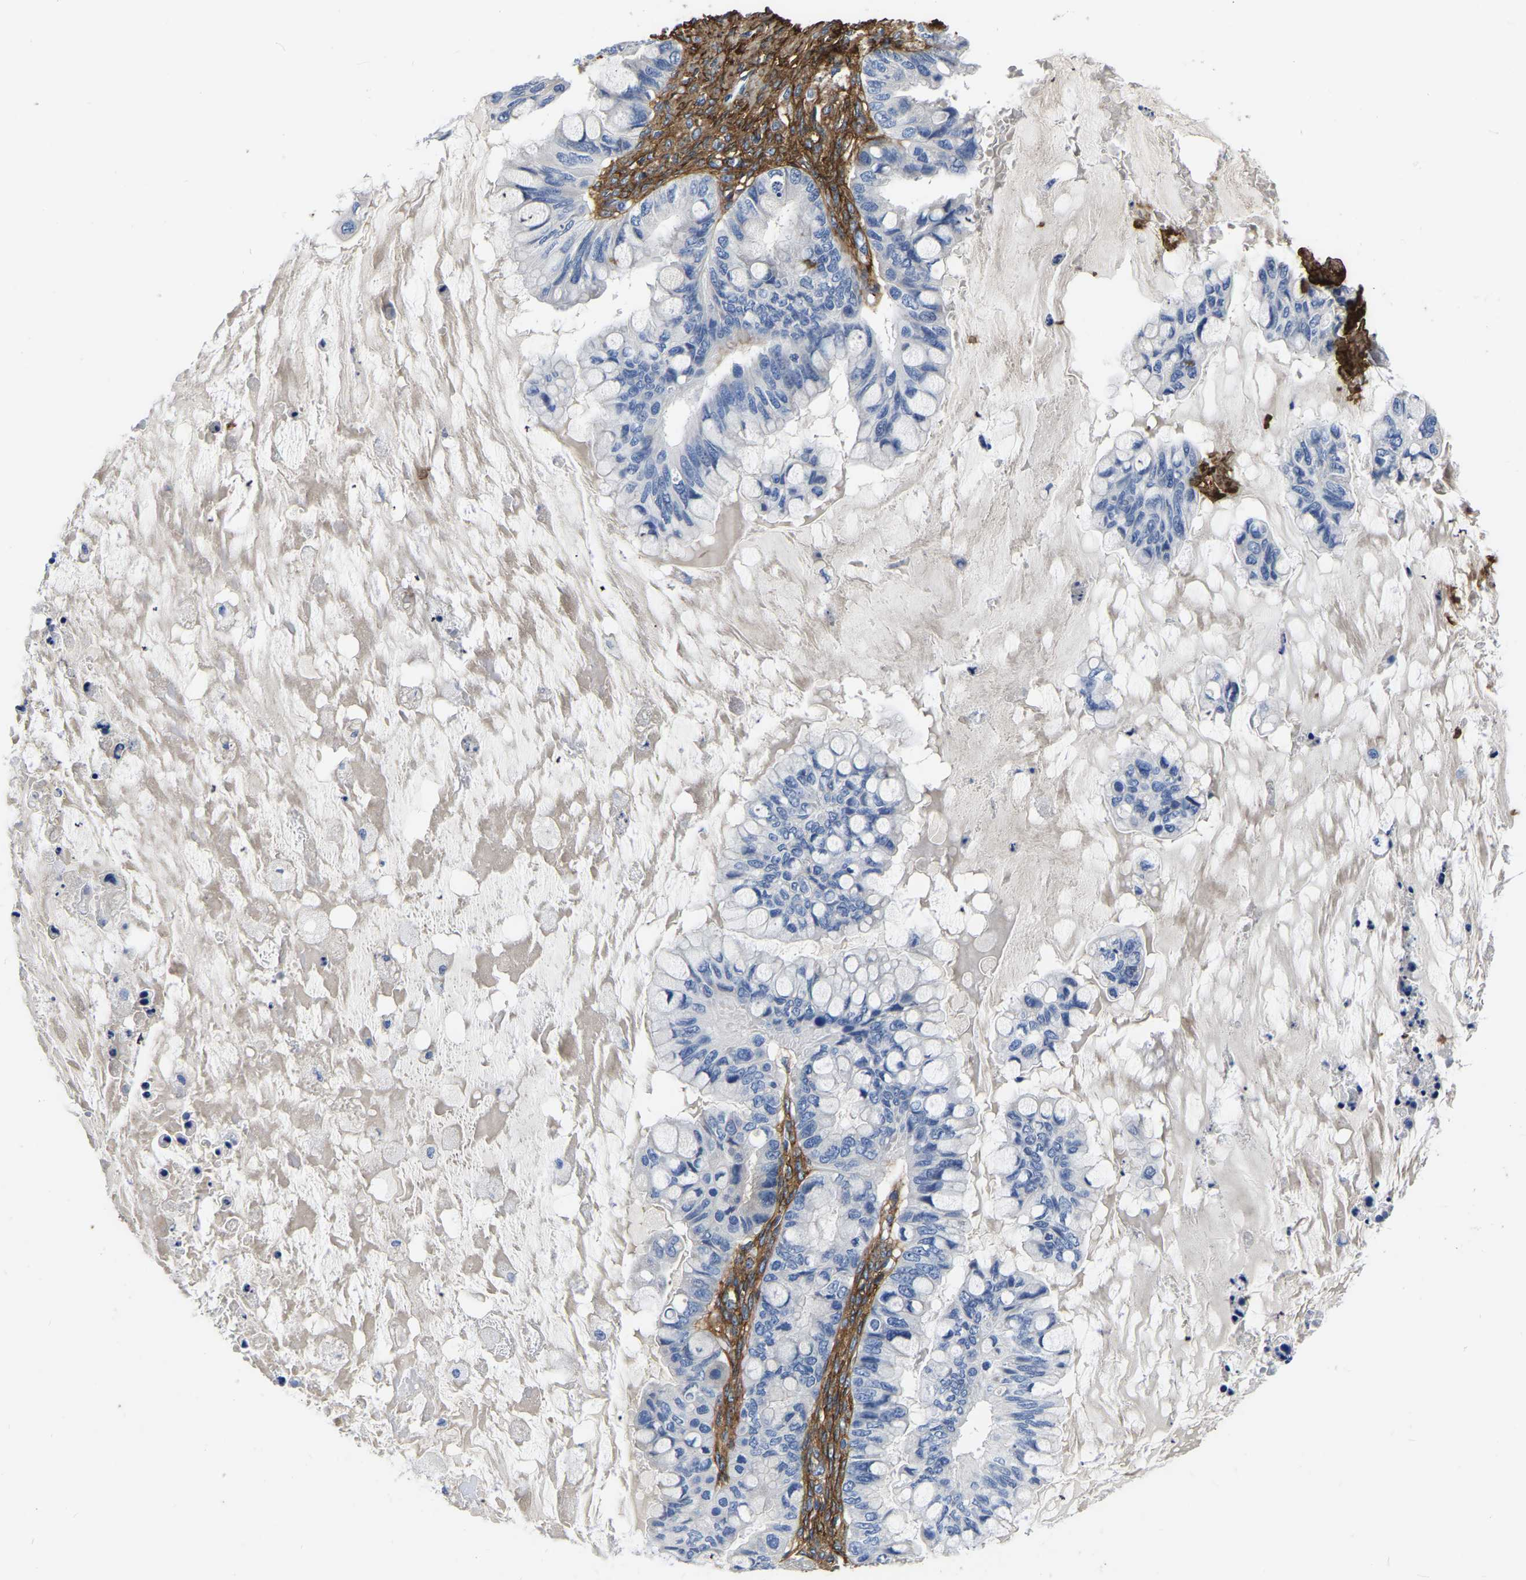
{"staining": {"intensity": "negative", "quantity": "none", "location": "none"}, "tissue": "ovarian cancer", "cell_type": "Tumor cells", "image_type": "cancer", "snomed": [{"axis": "morphology", "description": "Cystadenocarcinoma, mucinous, NOS"}, {"axis": "topography", "description": "Ovary"}], "caption": "High magnification brightfield microscopy of ovarian cancer (mucinous cystadenocarcinoma) stained with DAB (brown) and counterstained with hematoxylin (blue): tumor cells show no significant positivity. The staining was performed using DAB to visualize the protein expression in brown, while the nuclei were stained in blue with hematoxylin (Magnification: 20x).", "gene": "COL6A1", "patient": {"sex": "female", "age": 80}}